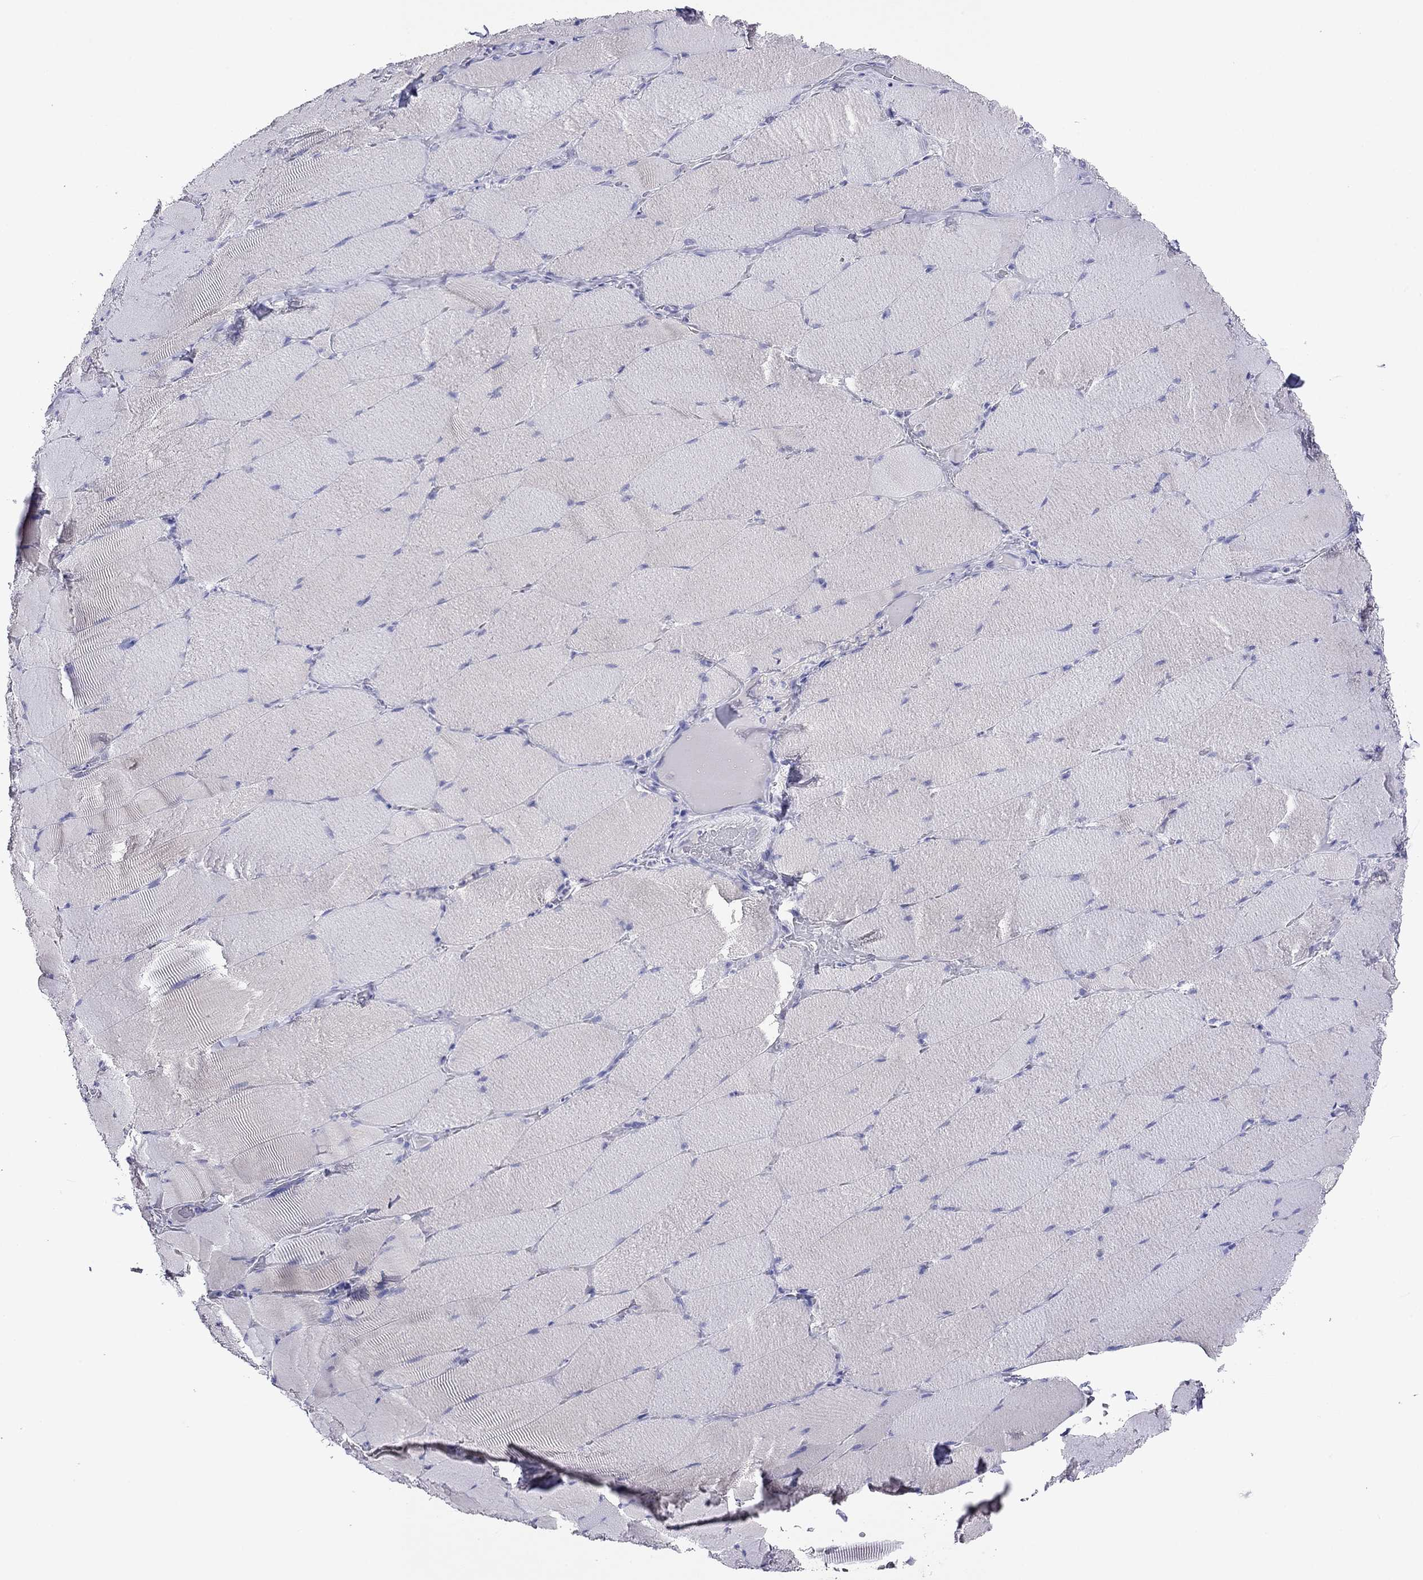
{"staining": {"intensity": "negative", "quantity": "none", "location": "none"}, "tissue": "skeletal muscle", "cell_type": "Myocytes", "image_type": "normal", "snomed": [{"axis": "morphology", "description": "Normal tissue, NOS"}, {"axis": "topography", "description": "Skeletal muscle"}], "caption": "Skeletal muscle was stained to show a protein in brown. There is no significant staining in myocytes.", "gene": "CAPNS2", "patient": {"sex": "male", "age": 56}}